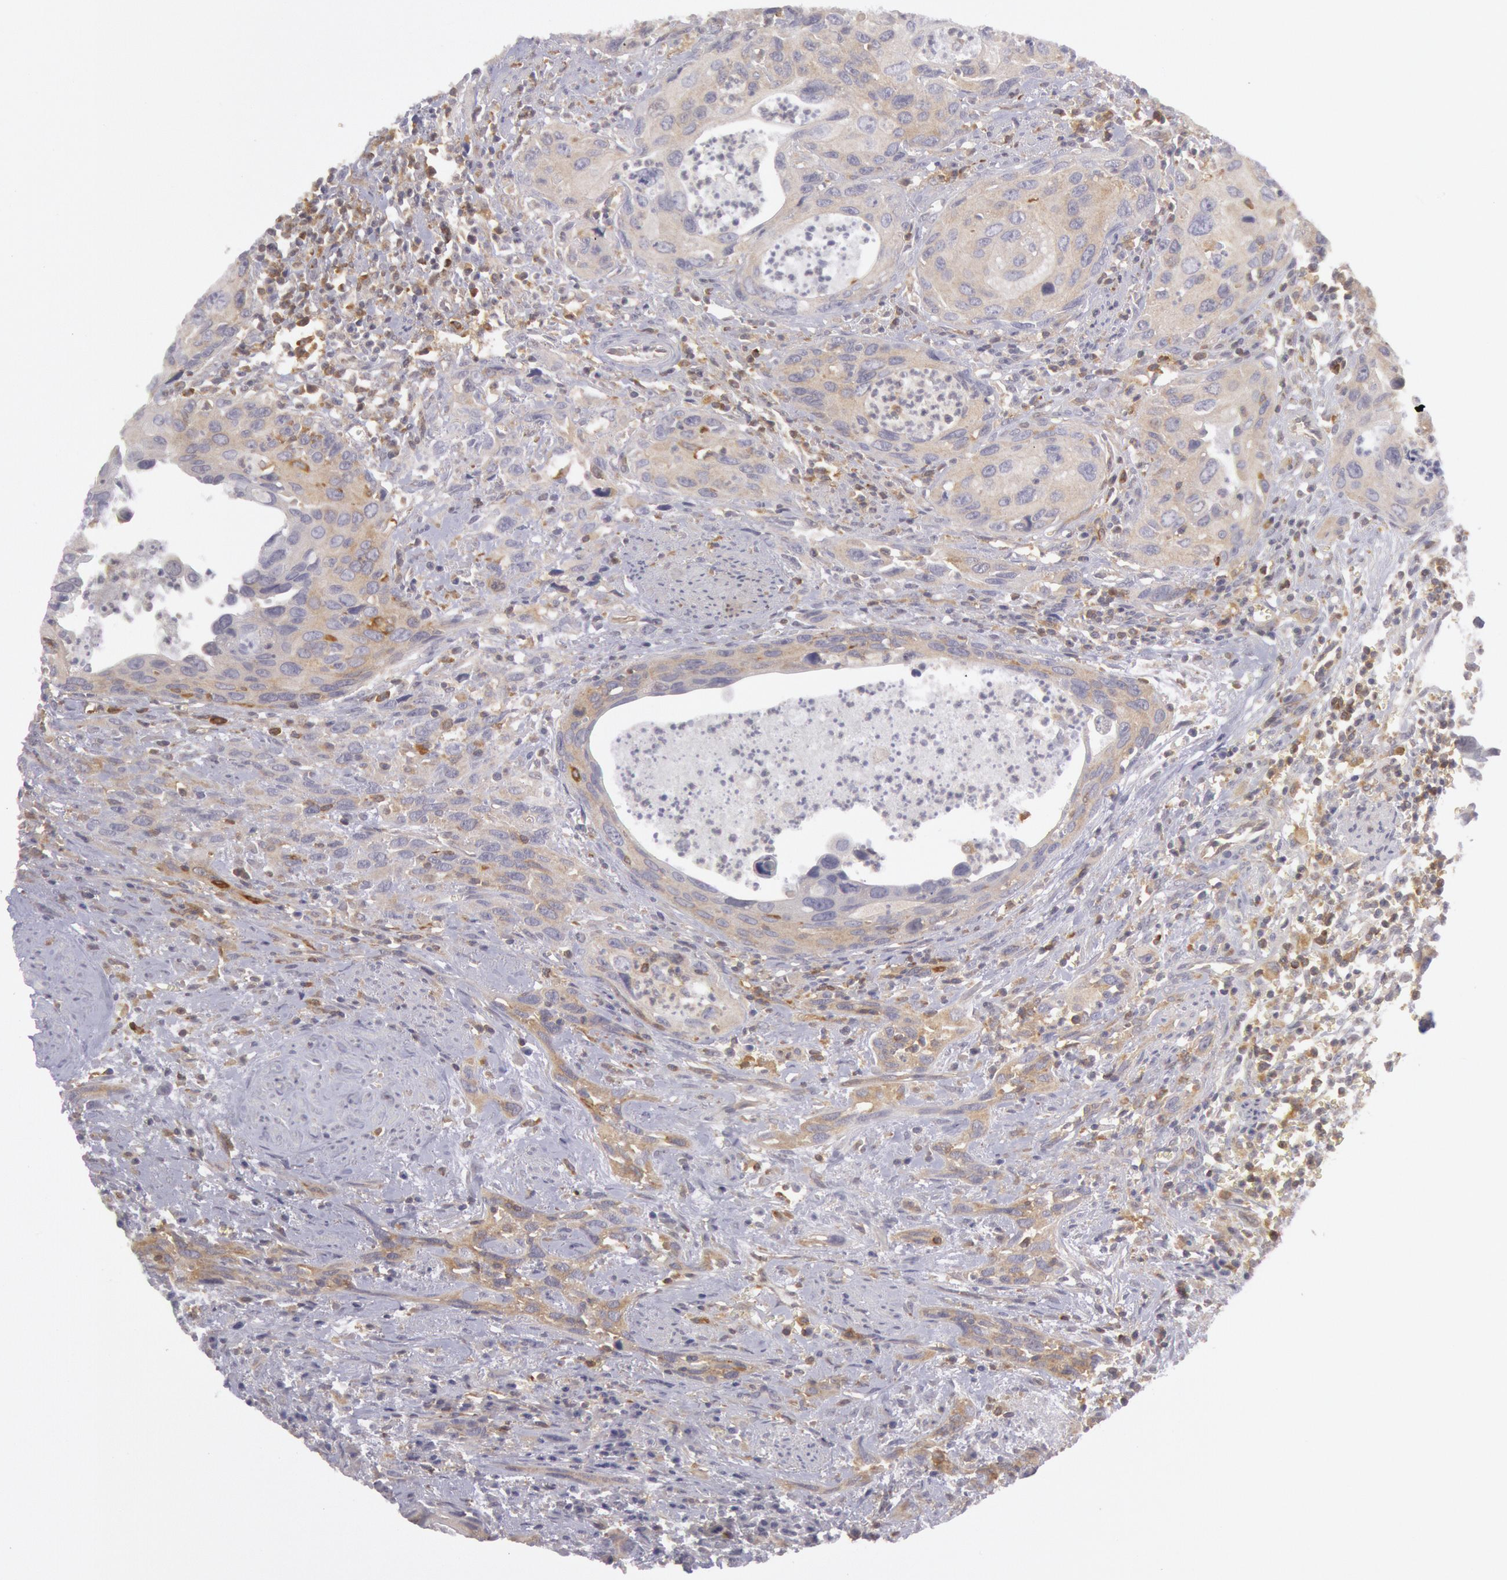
{"staining": {"intensity": "weak", "quantity": "25%-75%", "location": "cytoplasmic/membranous"}, "tissue": "urothelial cancer", "cell_type": "Tumor cells", "image_type": "cancer", "snomed": [{"axis": "morphology", "description": "Urothelial carcinoma, High grade"}, {"axis": "topography", "description": "Urinary bladder"}], "caption": "DAB immunohistochemical staining of human urothelial cancer exhibits weak cytoplasmic/membranous protein positivity in approximately 25%-75% of tumor cells.", "gene": "IKBKB", "patient": {"sex": "male", "age": 71}}